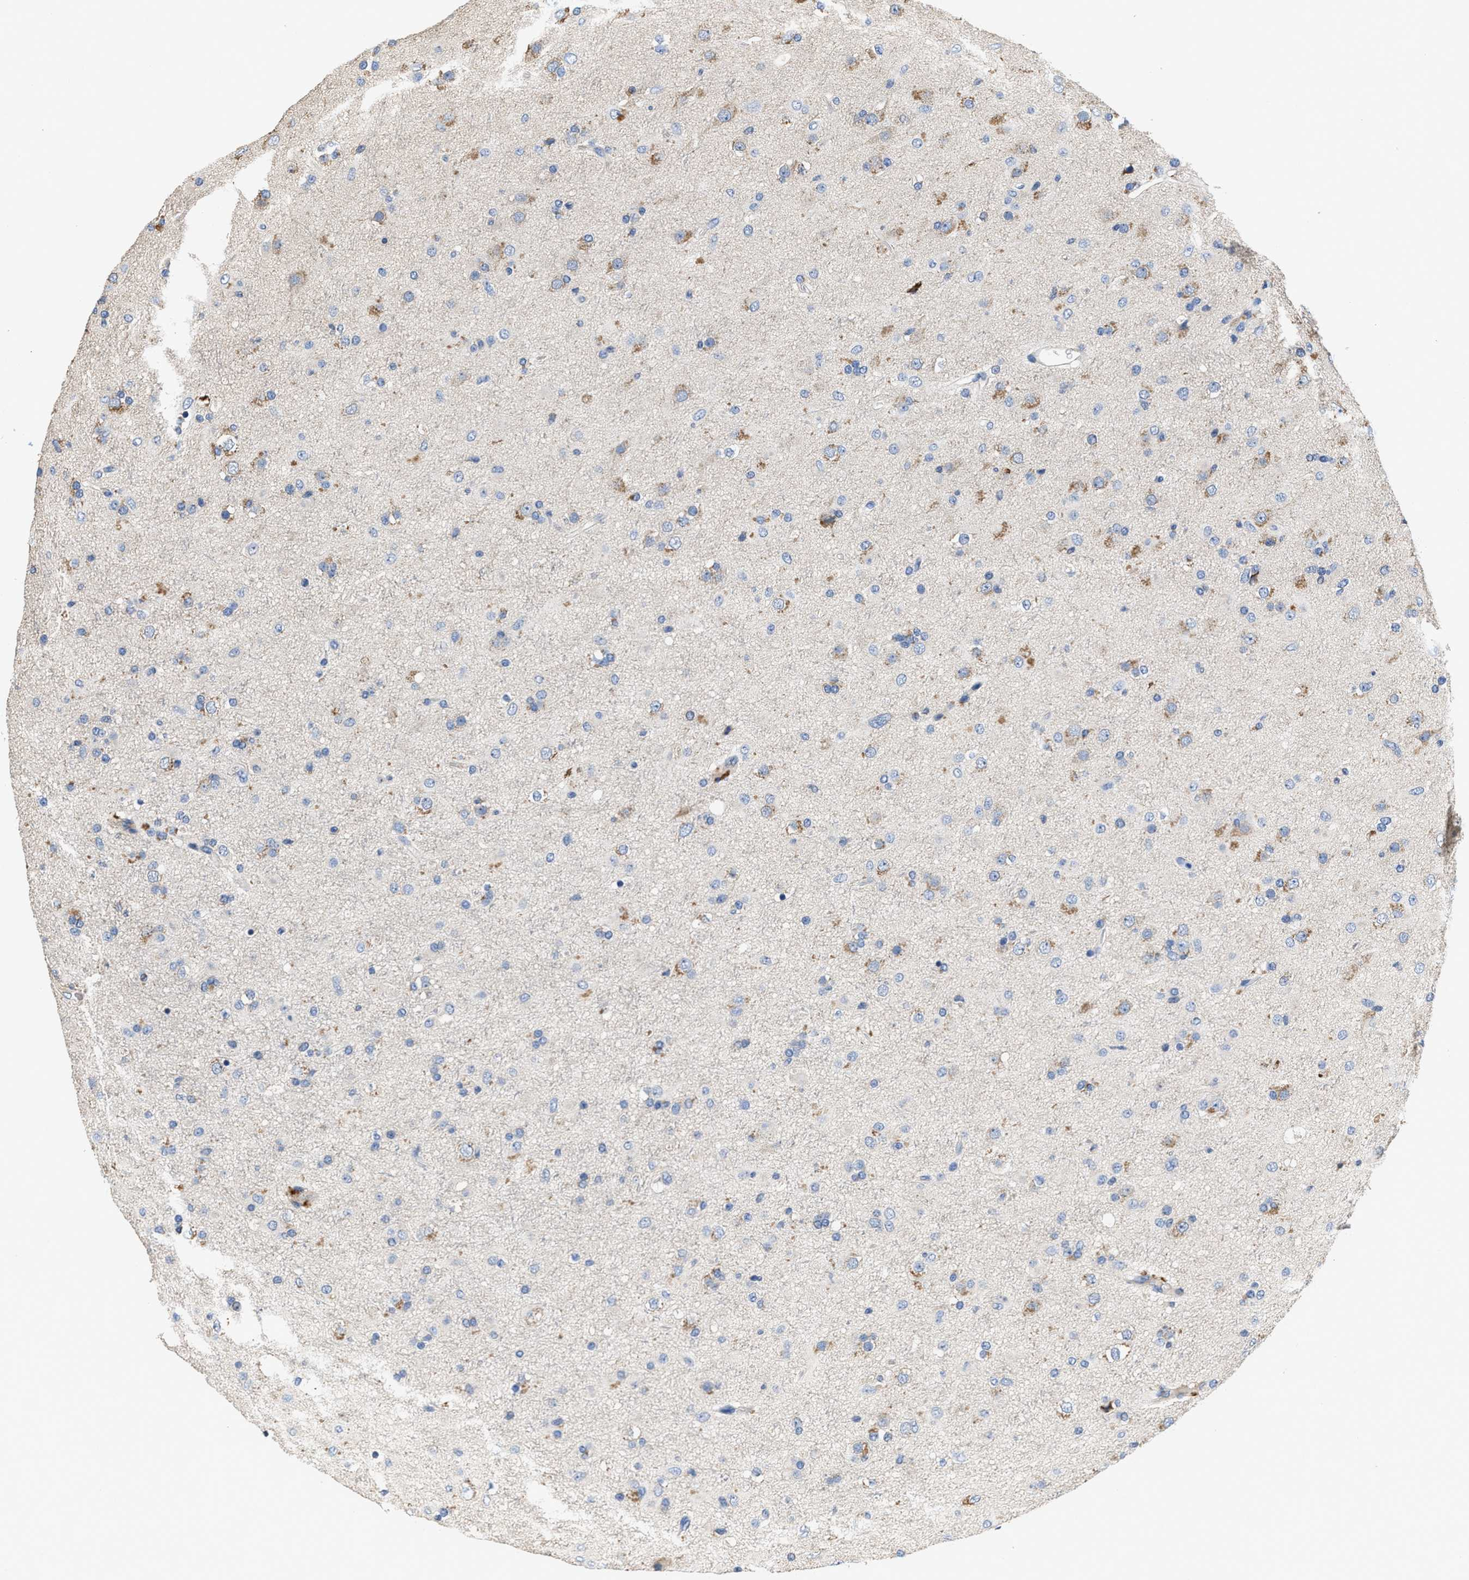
{"staining": {"intensity": "moderate", "quantity": "<25%", "location": "cytoplasmic/membranous"}, "tissue": "glioma", "cell_type": "Tumor cells", "image_type": "cancer", "snomed": [{"axis": "morphology", "description": "Glioma, malignant, Low grade"}, {"axis": "topography", "description": "Brain"}], "caption": "An immunohistochemistry (IHC) histopathology image of neoplastic tissue is shown. Protein staining in brown labels moderate cytoplasmic/membranous positivity in glioma within tumor cells.", "gene": "PEG10", "patient": {"sex": "male", "age": 65}}